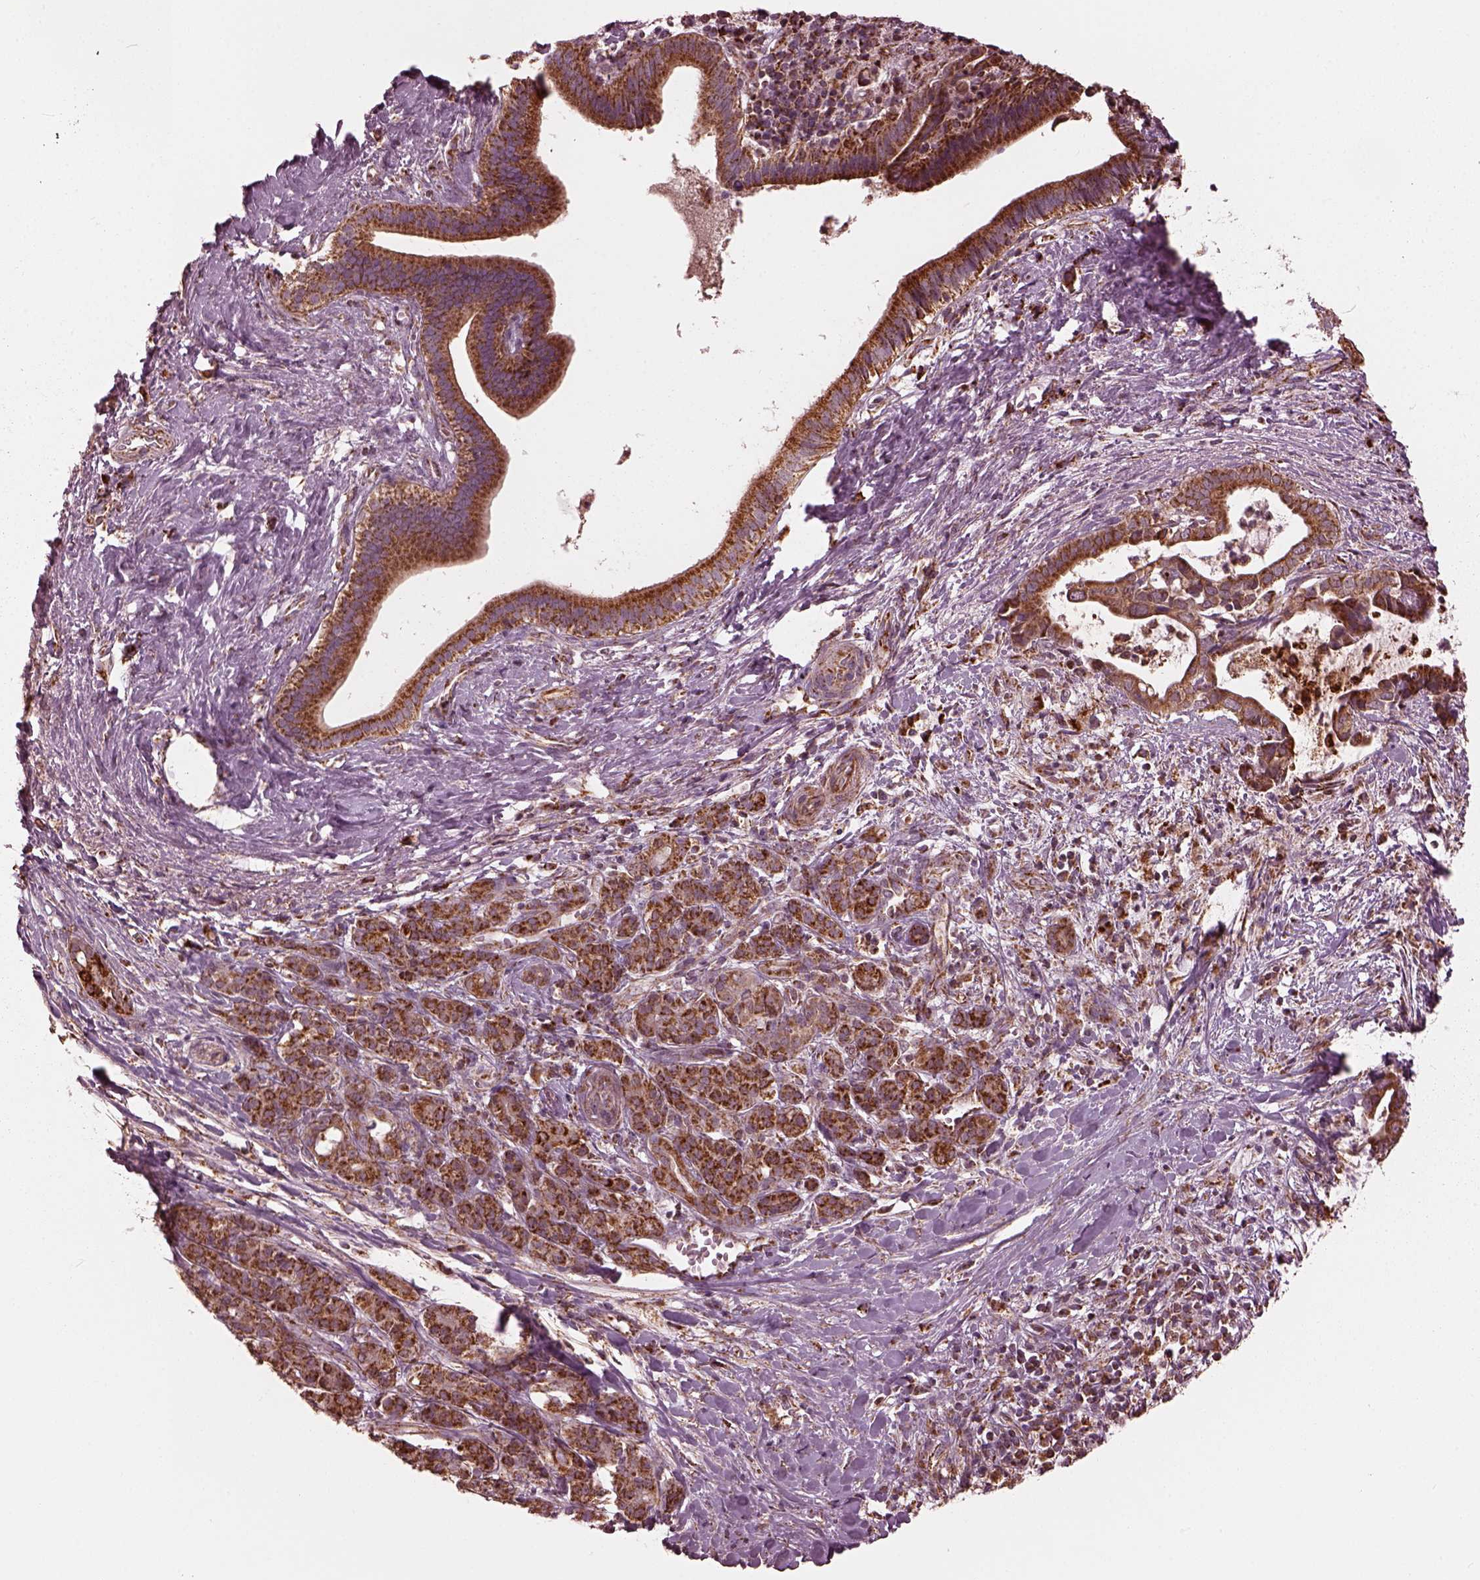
{"staining": {"intensity": "strong", "quantity": ">75%", "location": "cytoplasmic/membranous"}, "tissue": "pancreatic cancer", "cell_type": "Tumor cells", "image_type": "cancer", "snomed": [{"axis": "morphology", "description": "Adenocarcinoma, NOS"}, {"axis": "topography", "description": "Pancreas"}], "caption": "Brown immunohistochemical staining in human pancreatic cancer (adenocarcinoma) demonstrates strong cytoplasmic/membranous expression in about >75% of tumor cells.", "gene": "NDUFB10", "patient": {"sex": "male", "age": 61}}